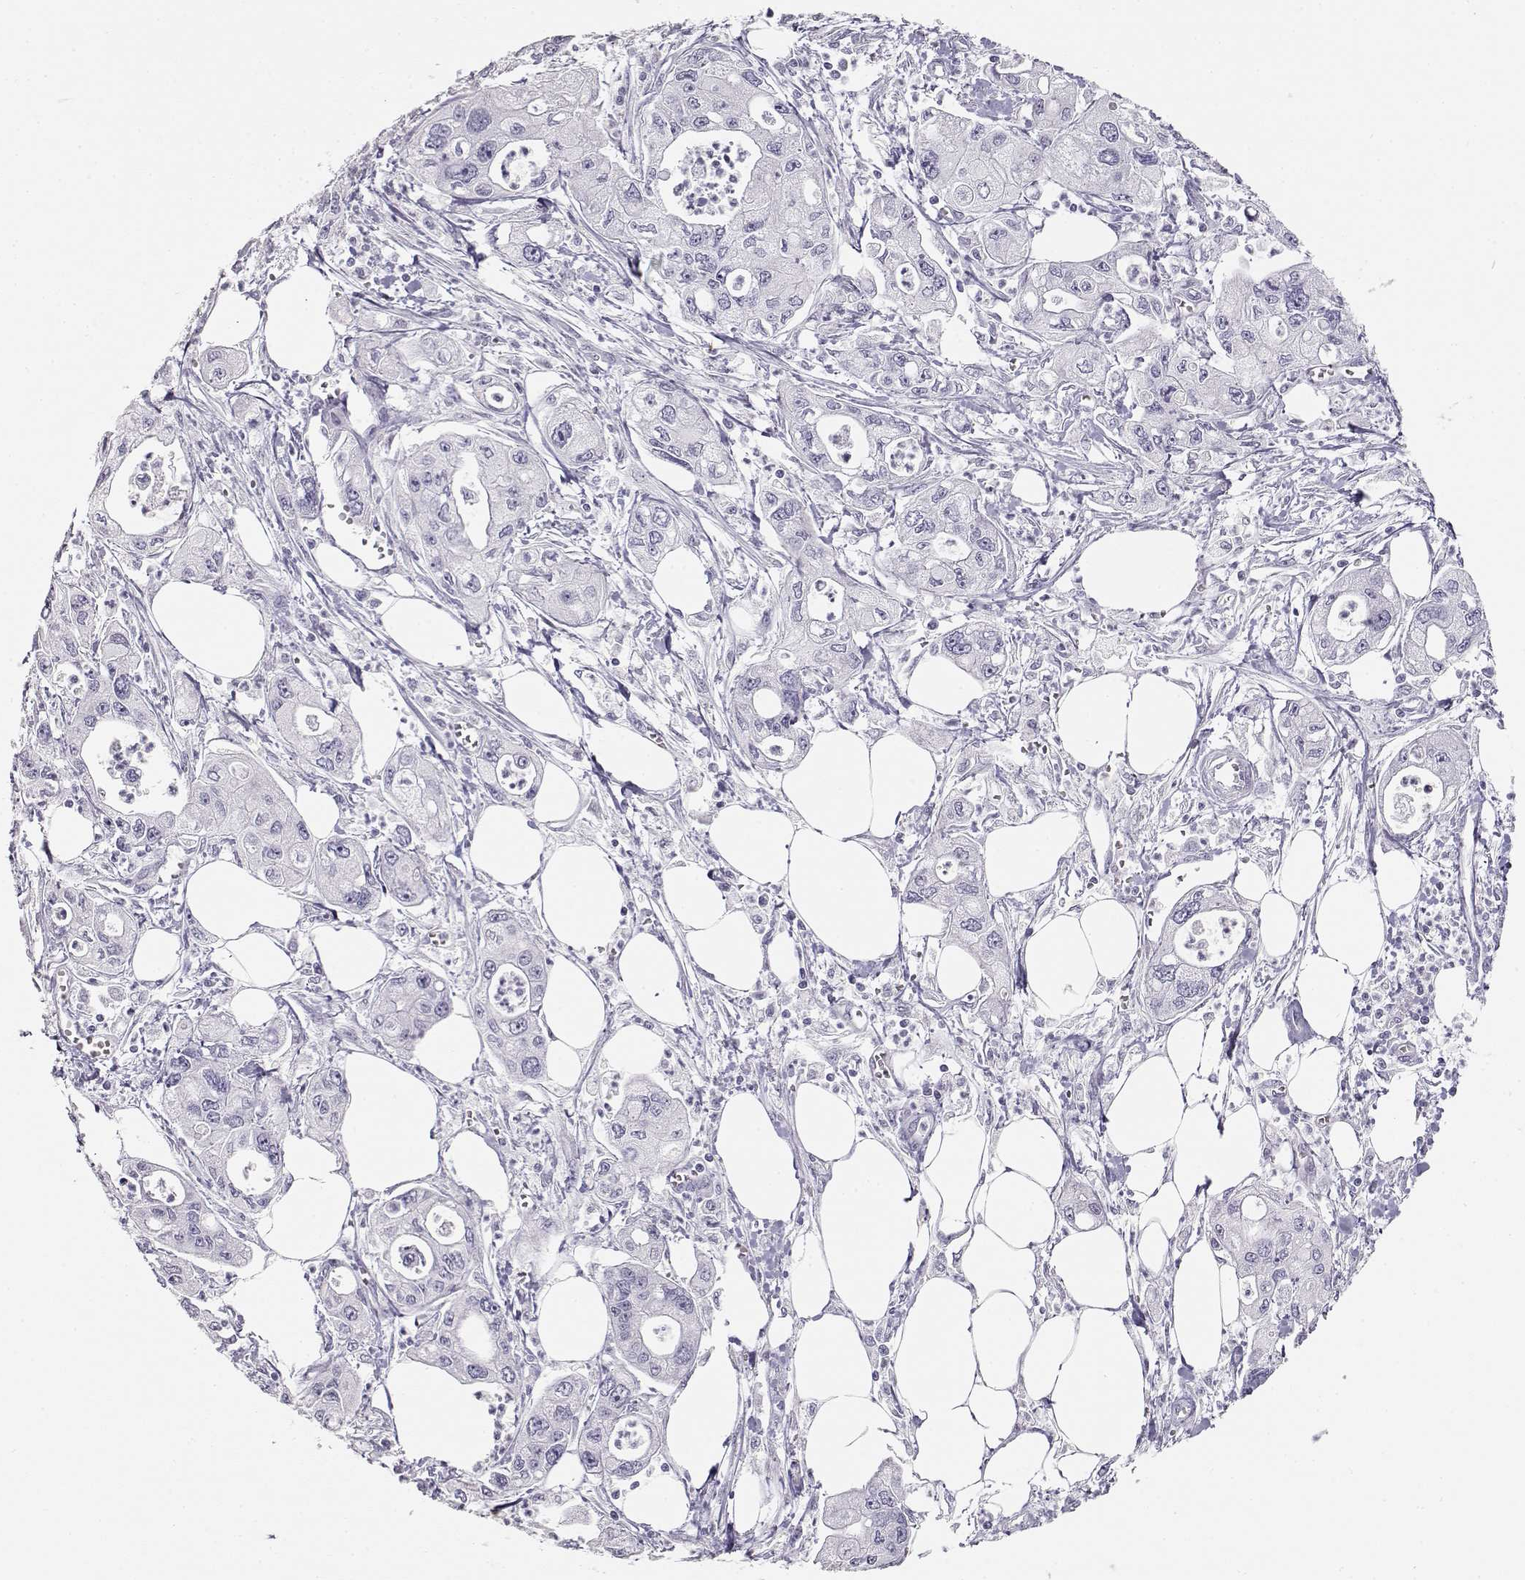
{"staining": {"intensity": "negative", "quantity": "none", "location": "none"}, "tissue": "pancreatic cancer", "cell_type": "Tumor cells", "image_type": "cancer", "snomed": [{"axis": "morphology", "description": "Adenocarcinoma, NOS"}, {"axis": "topography", "description": "Pancreas"}], "caption": "Tumor cells show no significant protein staining in adenocarcinoma (pancreatic).", "gene": "TKTL1", "patient": {"sex": "male", "age": 70}}